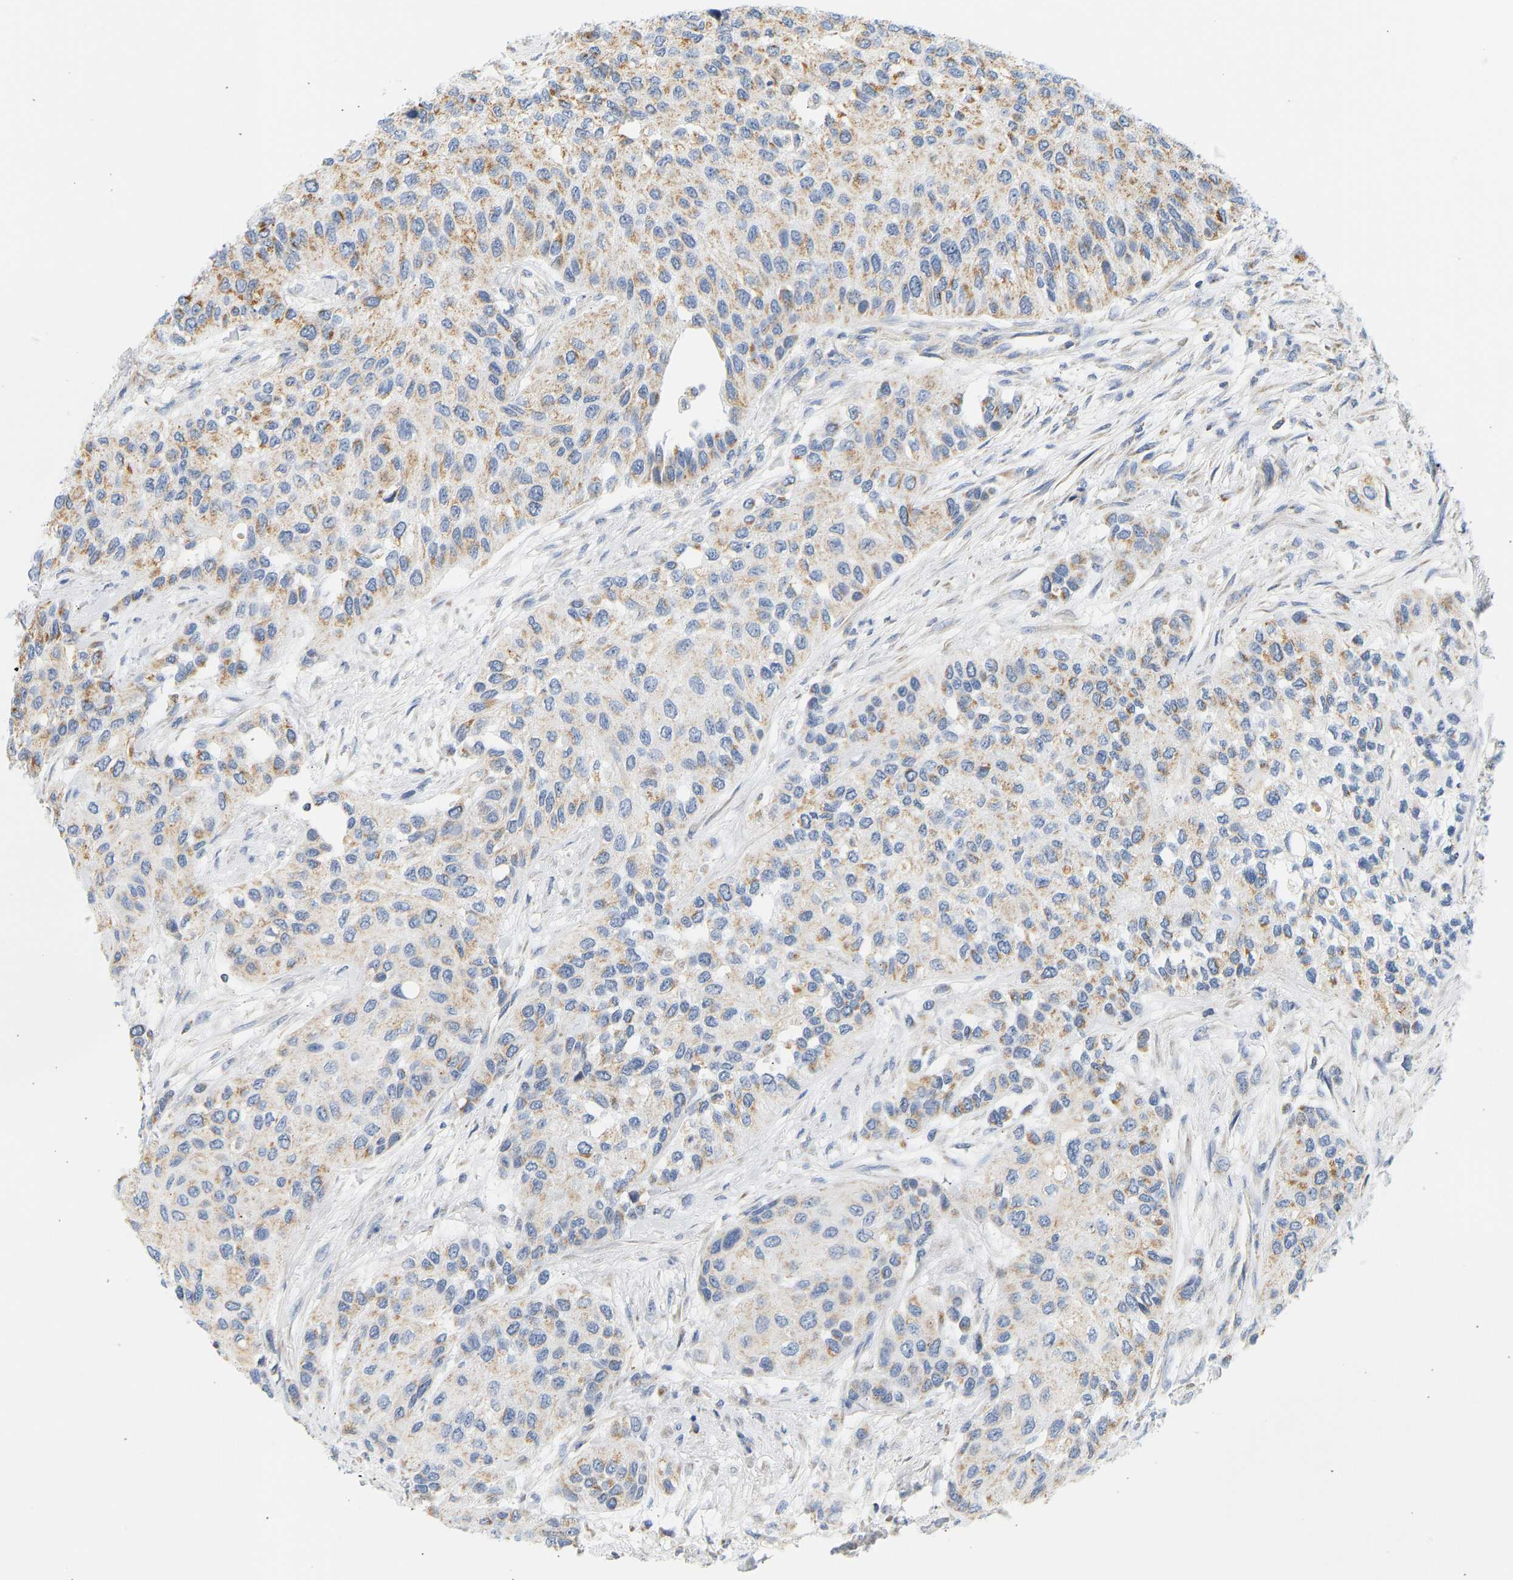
{"staining": {"intensity": "weak", "quantity": "25%-75%", "location": "cytoplasmic/membranous"}, "tissue": "urothelial cancer", "cell_type": "Tumor cells", "image_type": "cancer", "snomed": [{"axis": "morphology", "description": "Urothelial carcinoma, High grade"}, {"axis": "topography", "description": "Urinary bladder"}], "caption": "Immunohistochemical staining of human urothelial carcinoma (high-grade) exhibits low levels of weak cytoplasmic/membranous protein expression in approximately 25%-75% of tumor cells. (Stains: DAB in brown, nuclei in blue, Microscopy: brightfield microscopy at high magnification).", "gene": "GRPEL2", "patient": {"sex": "female", "age": 56}}